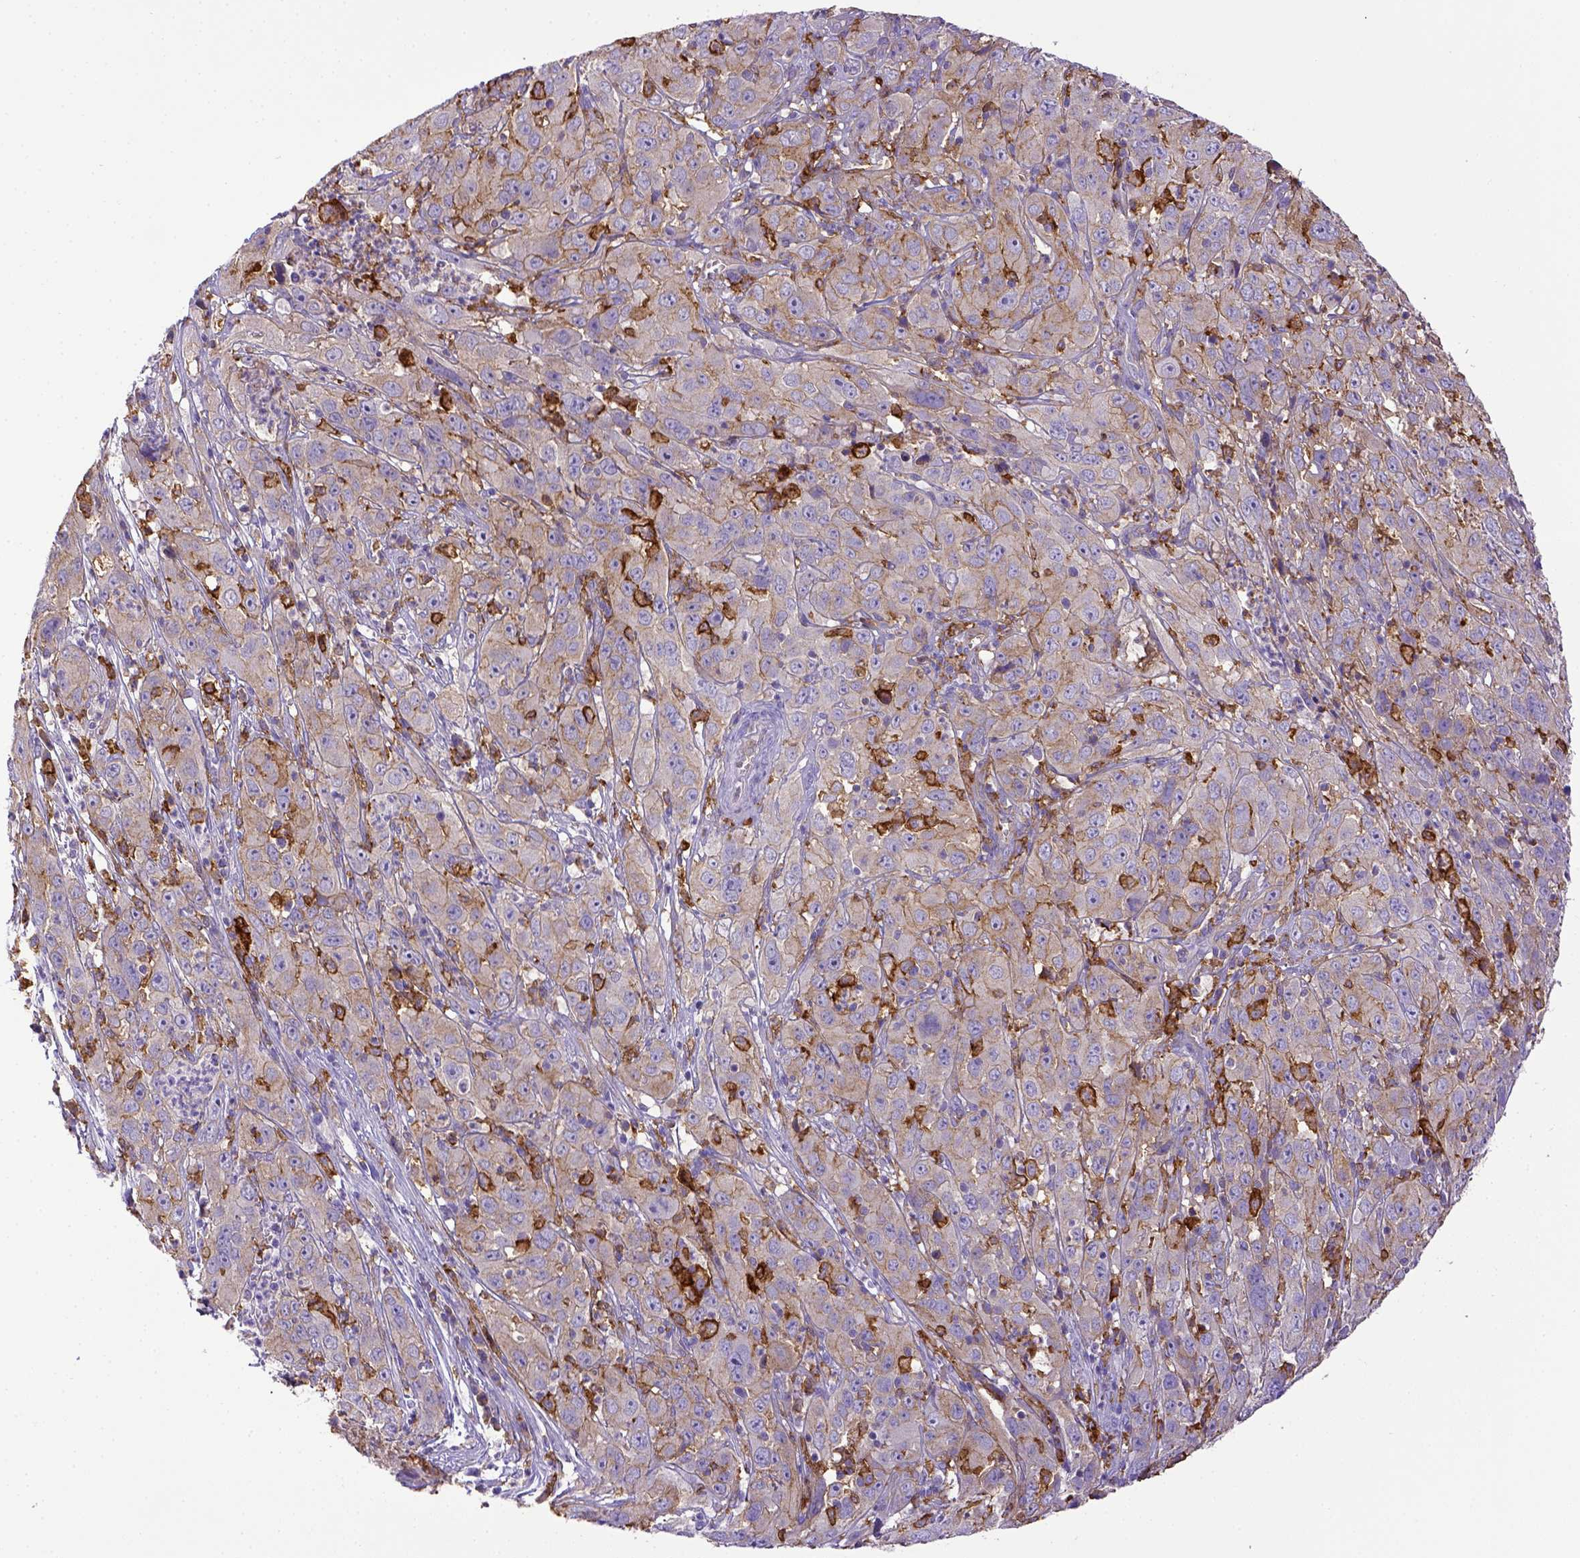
{"staining": {"intensity": "negative", "quantity": "none", "location": "none"}, "tissue": "cervical cancer", "cell_type": "Tumor cells", "image_type": "cancer", "snomed": [{"axis": "morphology", "description": "Squamous cell carcinoma, NOS"}, {"axis": "topography", "description": "Cervix"}], "caption": "An immunohistochemistry photomicrograph of squamous cell carcinoma (cervical) is shown. There is no staining in tumor cells of squamous cell carcinoma (cervical).", "gene": "CD40", "patient": {"sex": "female", "age": 32}}